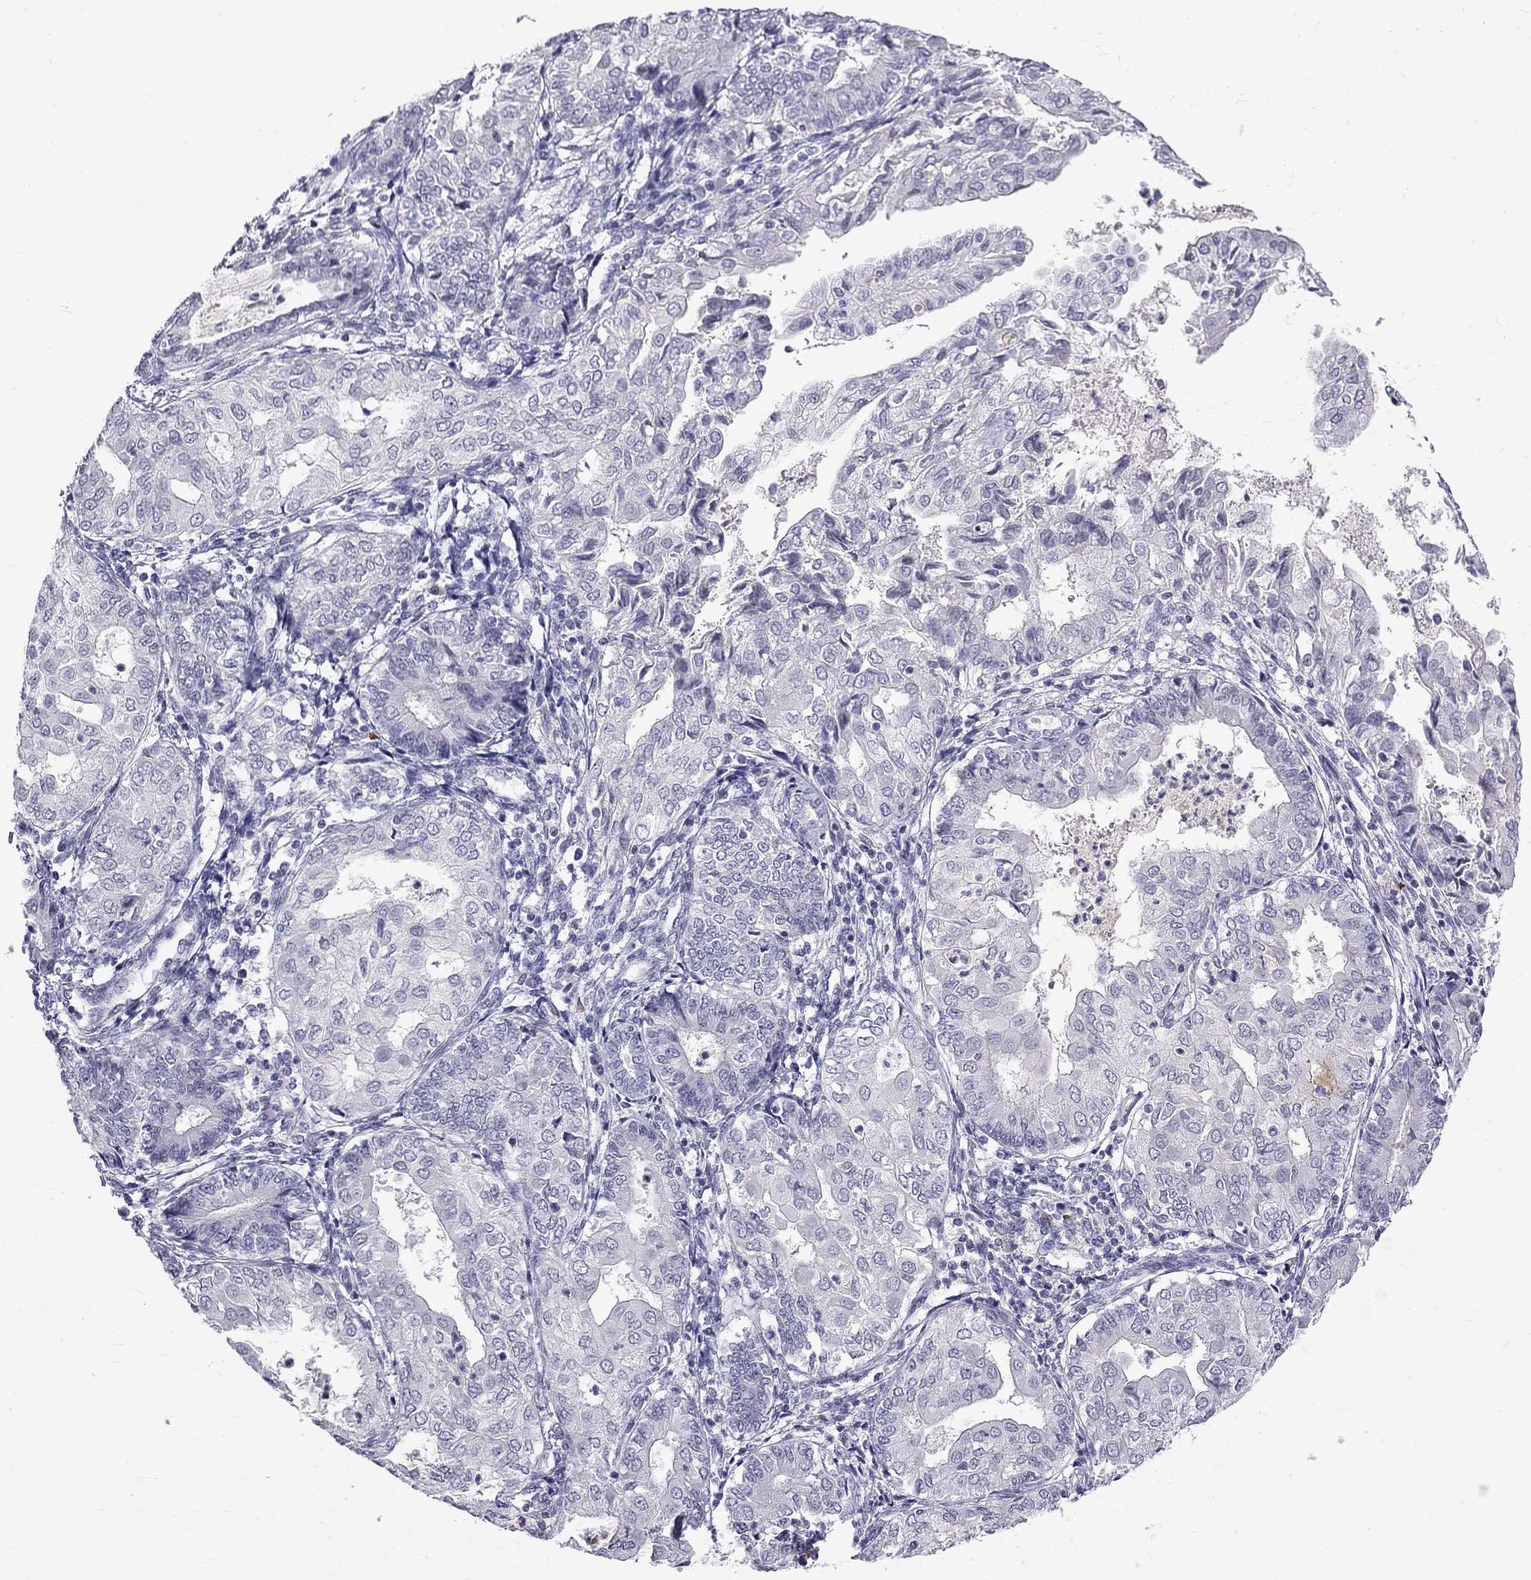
{"staining": {"intensity": "negative", "quantity": "none", "location": "none"}, "tissue": "endometrial cancer", "cell_type": "Tumor cells", "image_type": "cancer", "snomed": [{"axis": "morphology", "description": "Adenocarcinoma, NOS"}, {"axis": "topography", "description": "Endometrium"}], "caption": "There is no significant expression in tumor cells of endometrial cancer (adenocarcinoma). (DAB (3,3'-diaminobenzidine) immunohistochemistry visualized using brightfield microscopy, high magnification).", "gene": "RTL9", "patient": {"sex": "female", "age": 68}}